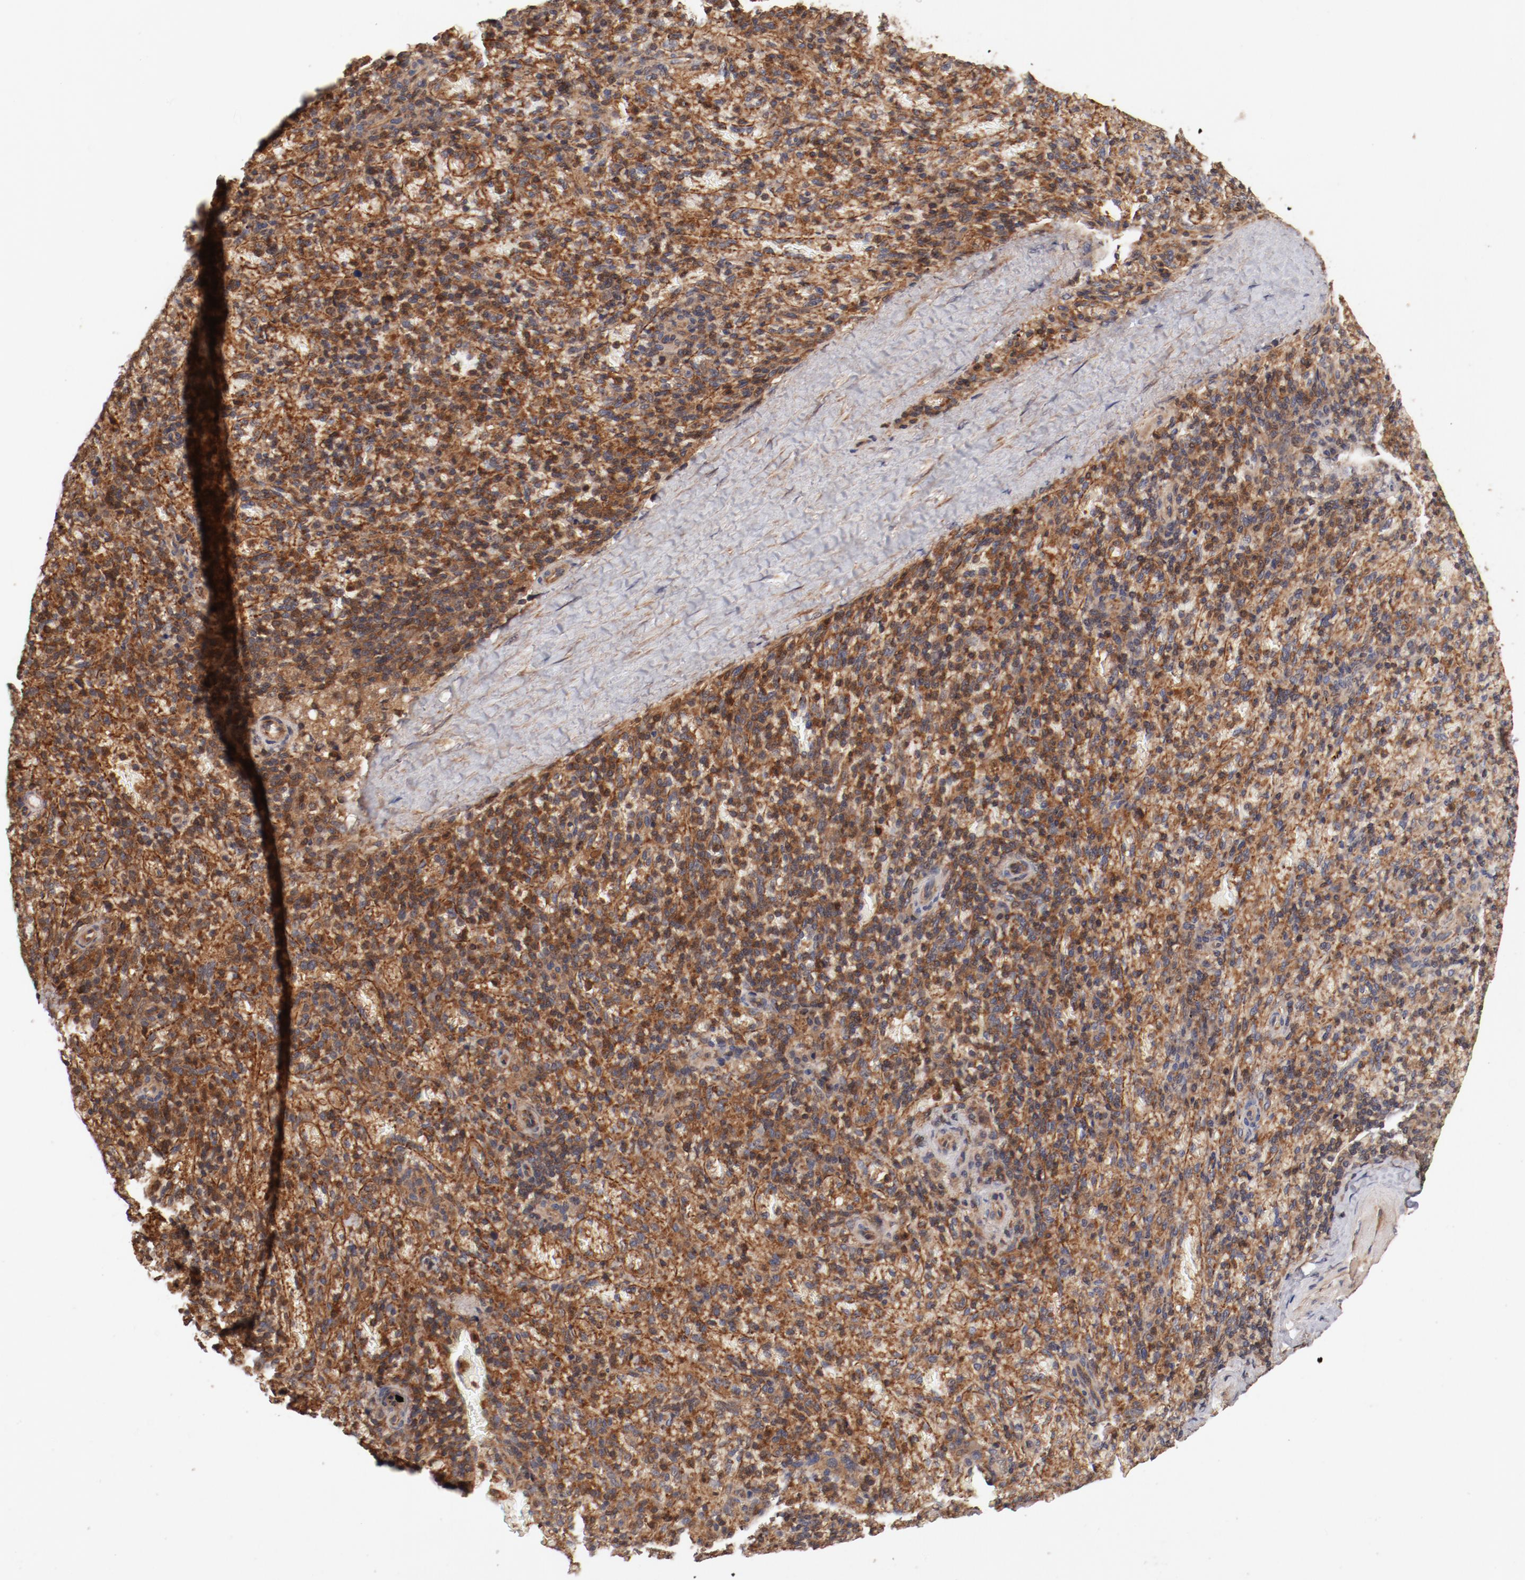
{"staining": {"intensity": "moderate", "quantity": ">75%", "location": "cytoplasmic/membranous"}, "tissue": "spleen", "cell_type": "Cells in red pulp", "image_type": "normal", "snomed": [{"axis": "morphology", "description": "Normal tissue, NOS"}, {"axis": "topography", "description": "Spleen"}], "caption": "Immunohistochemical staining of benign spleen exhibits moderate cytoplasmic/membranous protein staining in about >75% of cells in red pulp. (DAB (3,3'-diaminobenzidine) IHC, brown staining for protein, blue staining for nuclei).", "gene": "GUF1", "patient": {"sex": "female", "age": 43}}